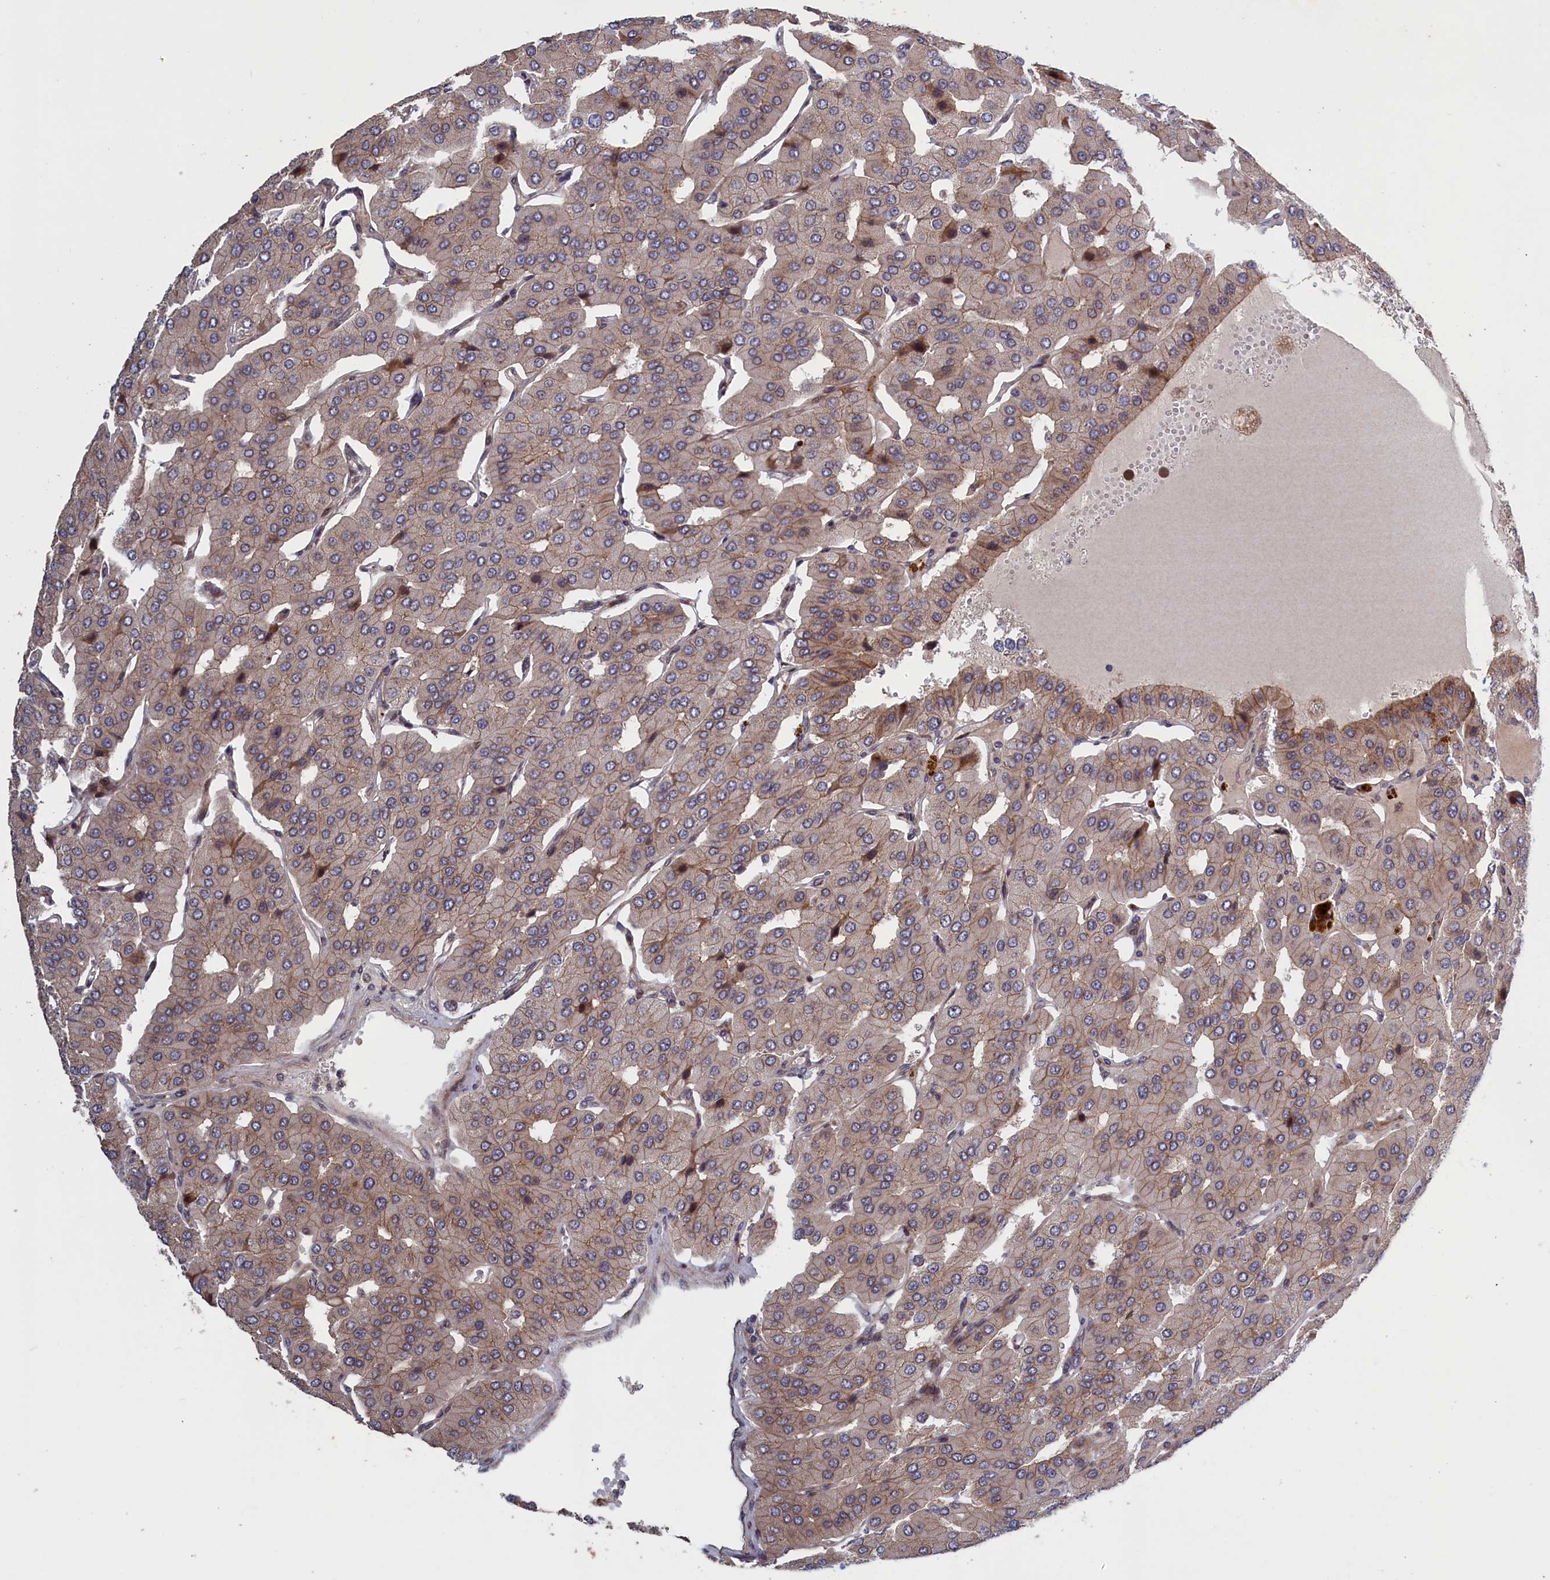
{"staining": {"intensity": "weak", "quantity": ">75%", "location": "cytoplasmic/membranous"}, "tissue": "parathyroid gland", "cell_type": "Glandular cells", "image_type": "normal", "snomed": [{"axis": "morphology", "description": "Normal tissue, NOS"}, {"axis": "morphology", "description": "Adenoma, NOS"}, {"axis": "topography", "description": "Parathyroid gland"}], "caption": "A brown stain labels weak cytoplasmic/membranous positivity of a protein in glandular cells of unremarkable human parathyroid gland. The staining was performed using DAB to visualize the protein expression in brown, while the nuclei were stained in blue with hematoxylin (Magnification: 20x).", "gene": "LSG1", "patient": {"sex": "female", "age": 86}}